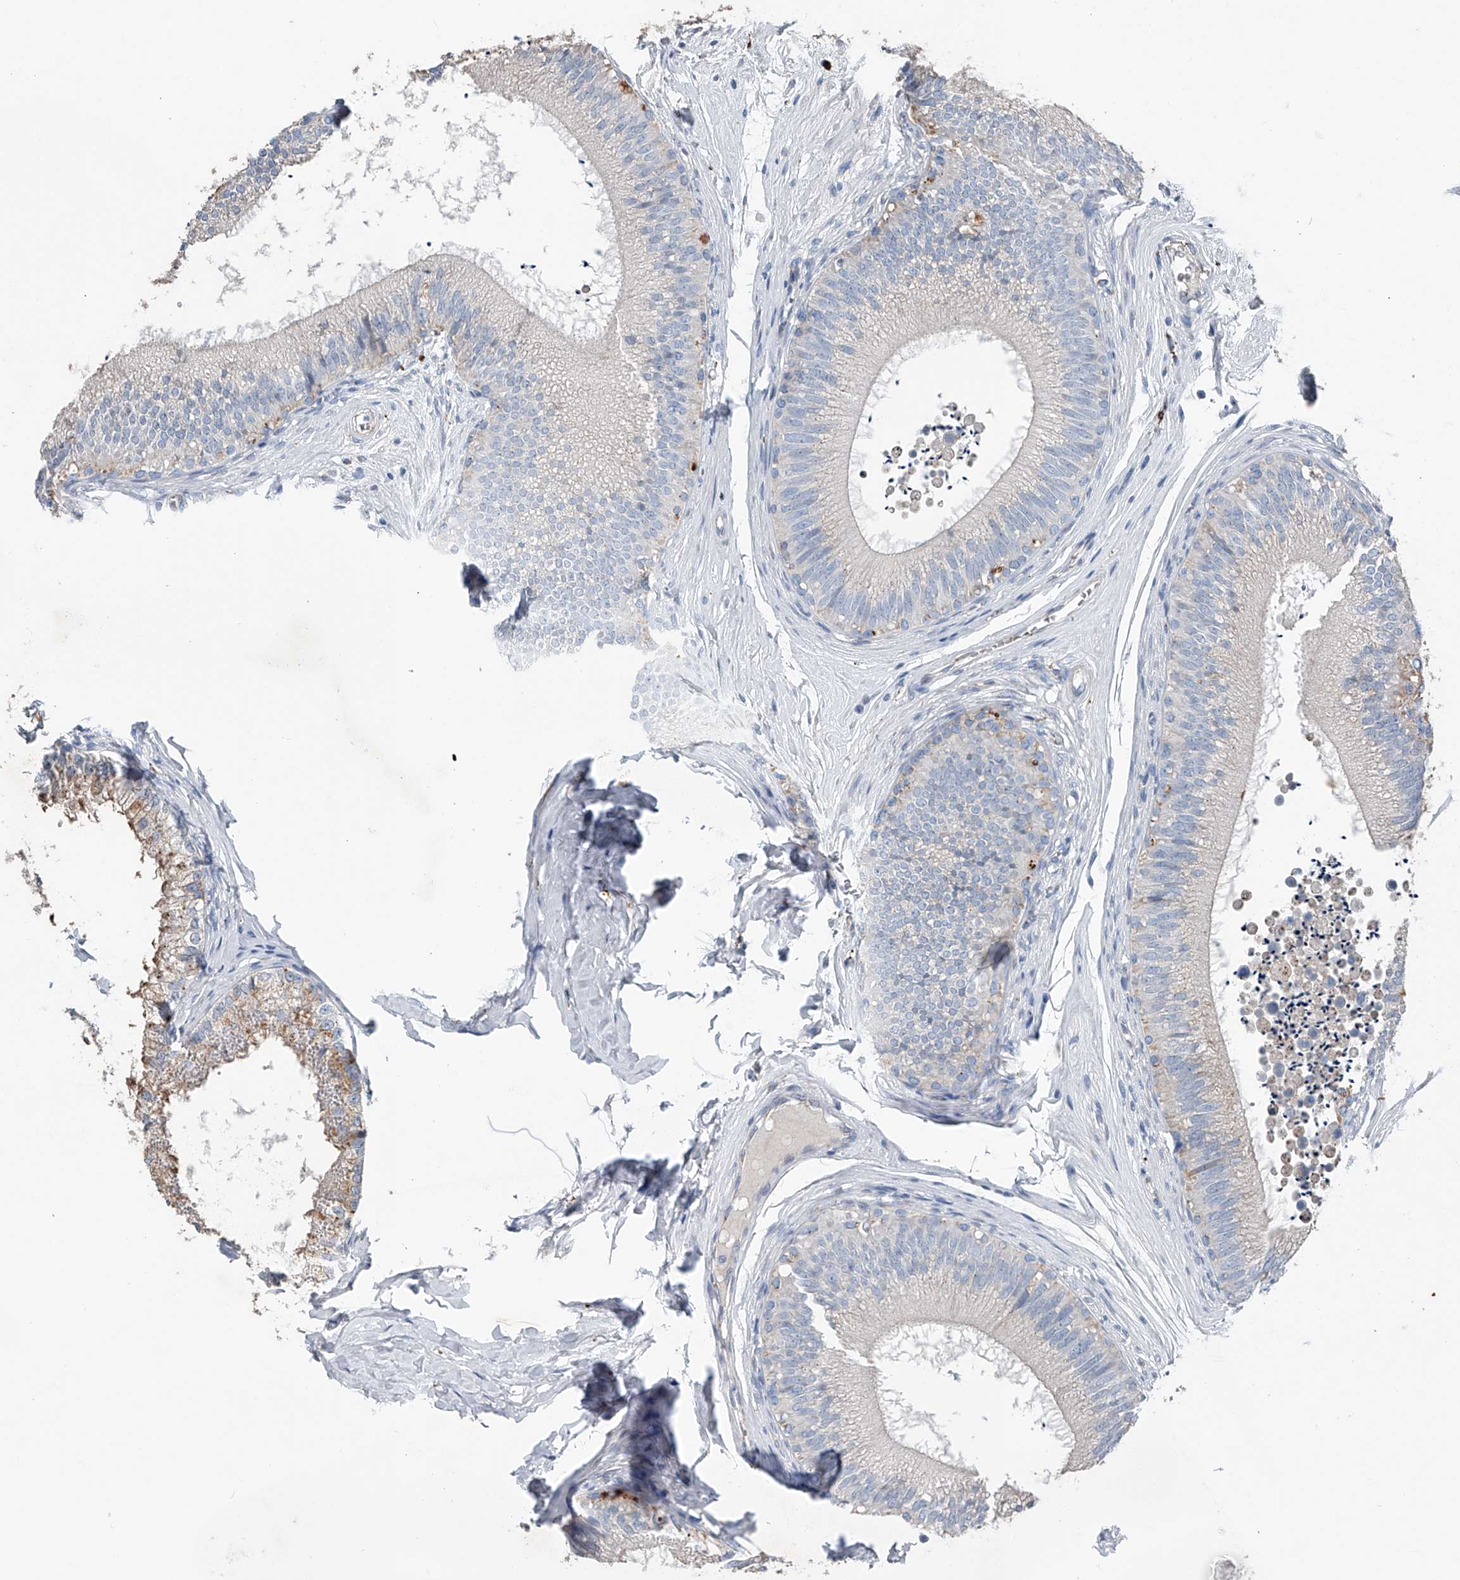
{"staining": {"intensity": "negative", "quantity": "none", "location": "none"}, "tissue": "epididymis", "cell_type": "Glandular cells", "image_type": "normal", "snomed": [{"axis": "morphology", "description": "Normal tissue, NOS"}, {"axis": "topography", "description": "Epididymis"}], "caption": "Image shows no protein staining in glandular cells of unremarkable epididymis. (DAB (3,3'-diaminobenzidine) immunohistochemistry (IHC), high magnification).", "gene": "ZNF772", "patient": {"sex": "male", "age": 29}}